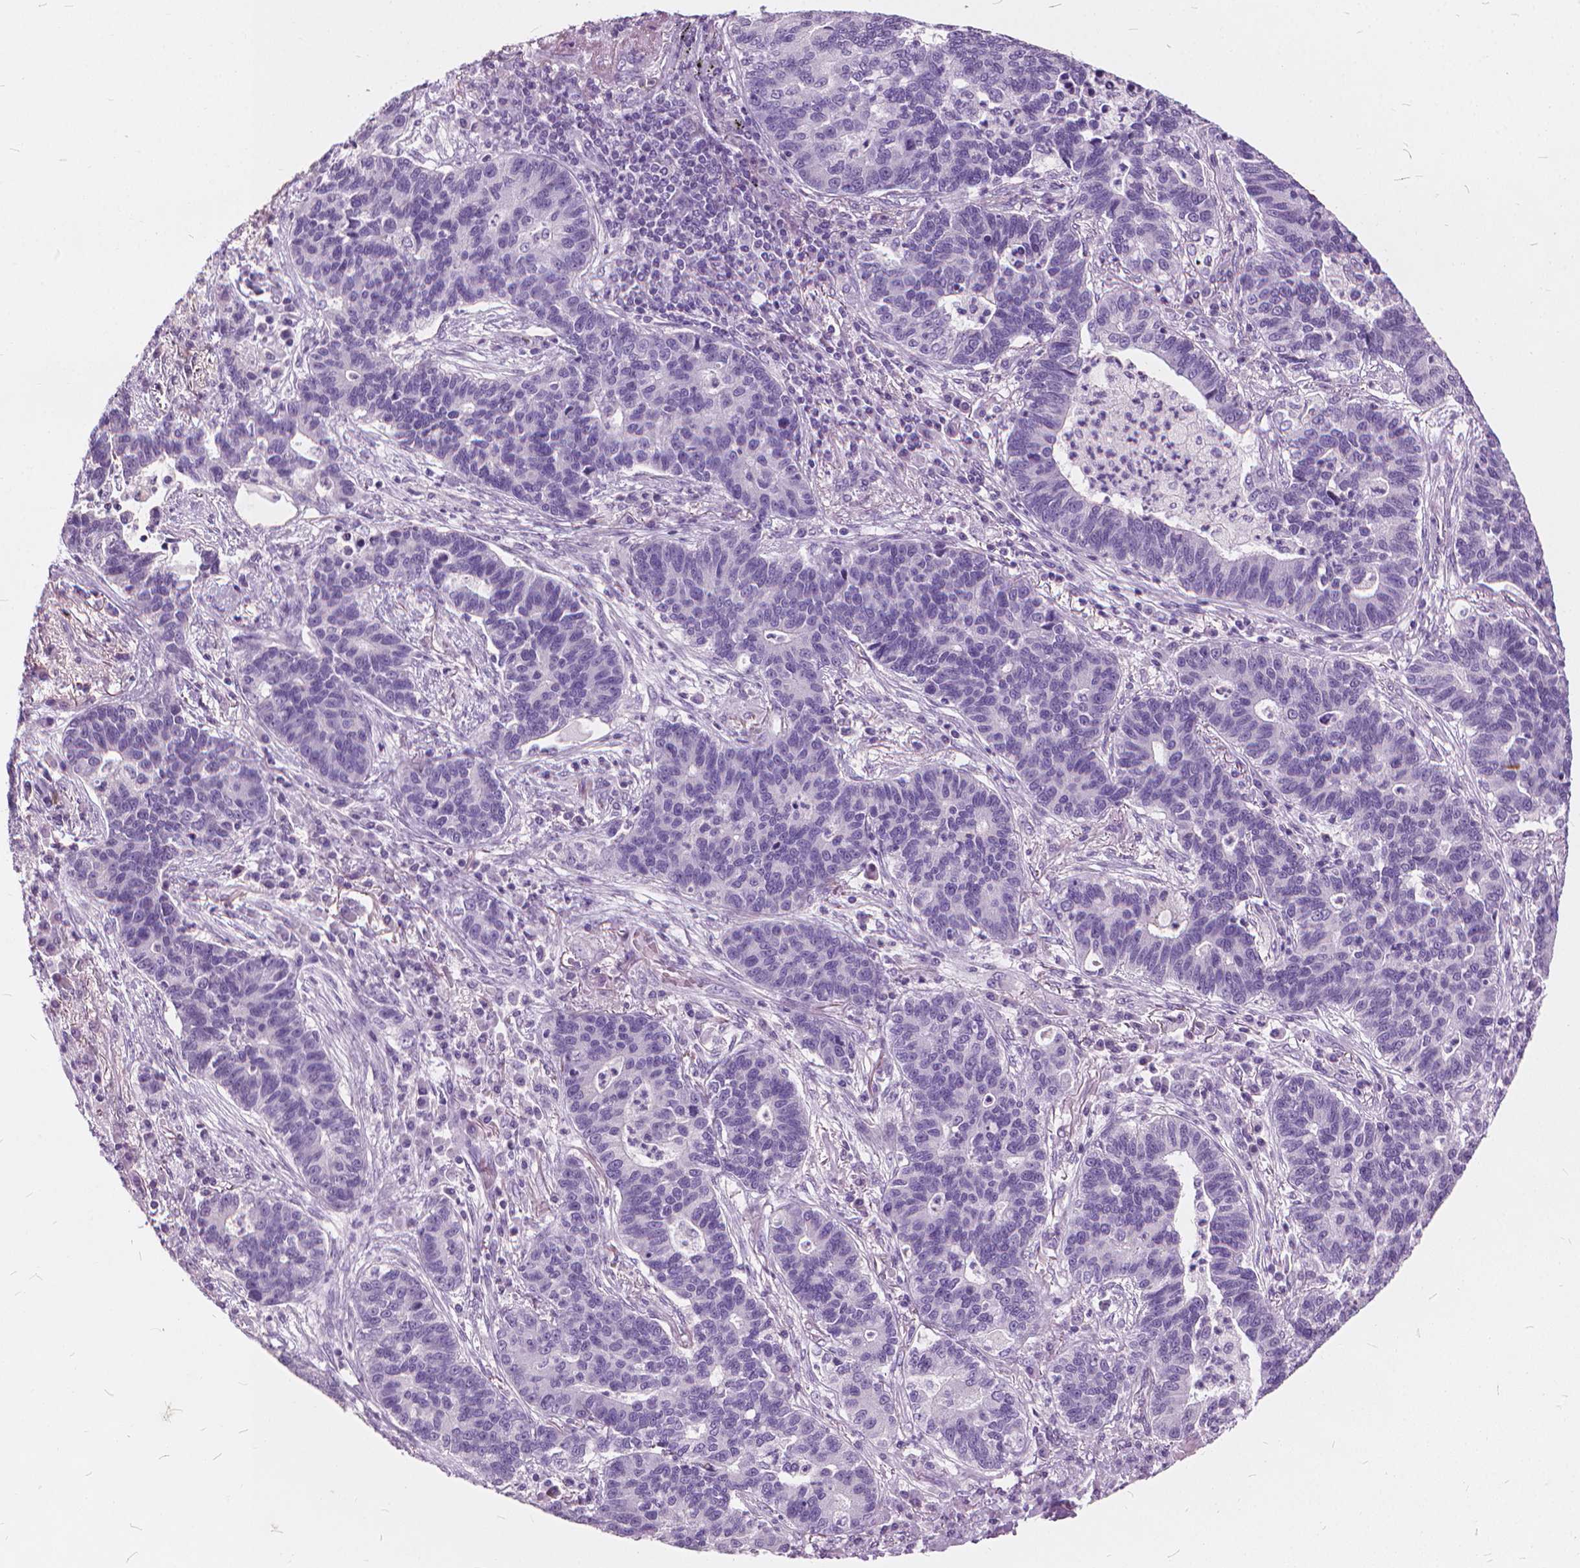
{"staining": {"intensity": "negative", "quantity": "none", "location": "none"}, "tissue": "lung cancer", "cell_type": "Tumor cells", "image_type": "cancer", "snomed": [{"axis": "morphology", "description": "Adenocarcinoma, NOS"}, {"axis": "topography", "description": "Lung"}], "caption": "This micrograph is of lung cancer stained with IHC to label a protein in brown with the nuclei are counter-stained blue. There is no staining in tumor cells. The staining was performed using DAB (3,3'-diaminobenzidine) to visualize the protein expression in brown, while the nuclei were stained in blue with hematoxylin (Magnification: 20x).", "gene": "DNM1", "patient": {"sex": "female", "age": 57}}